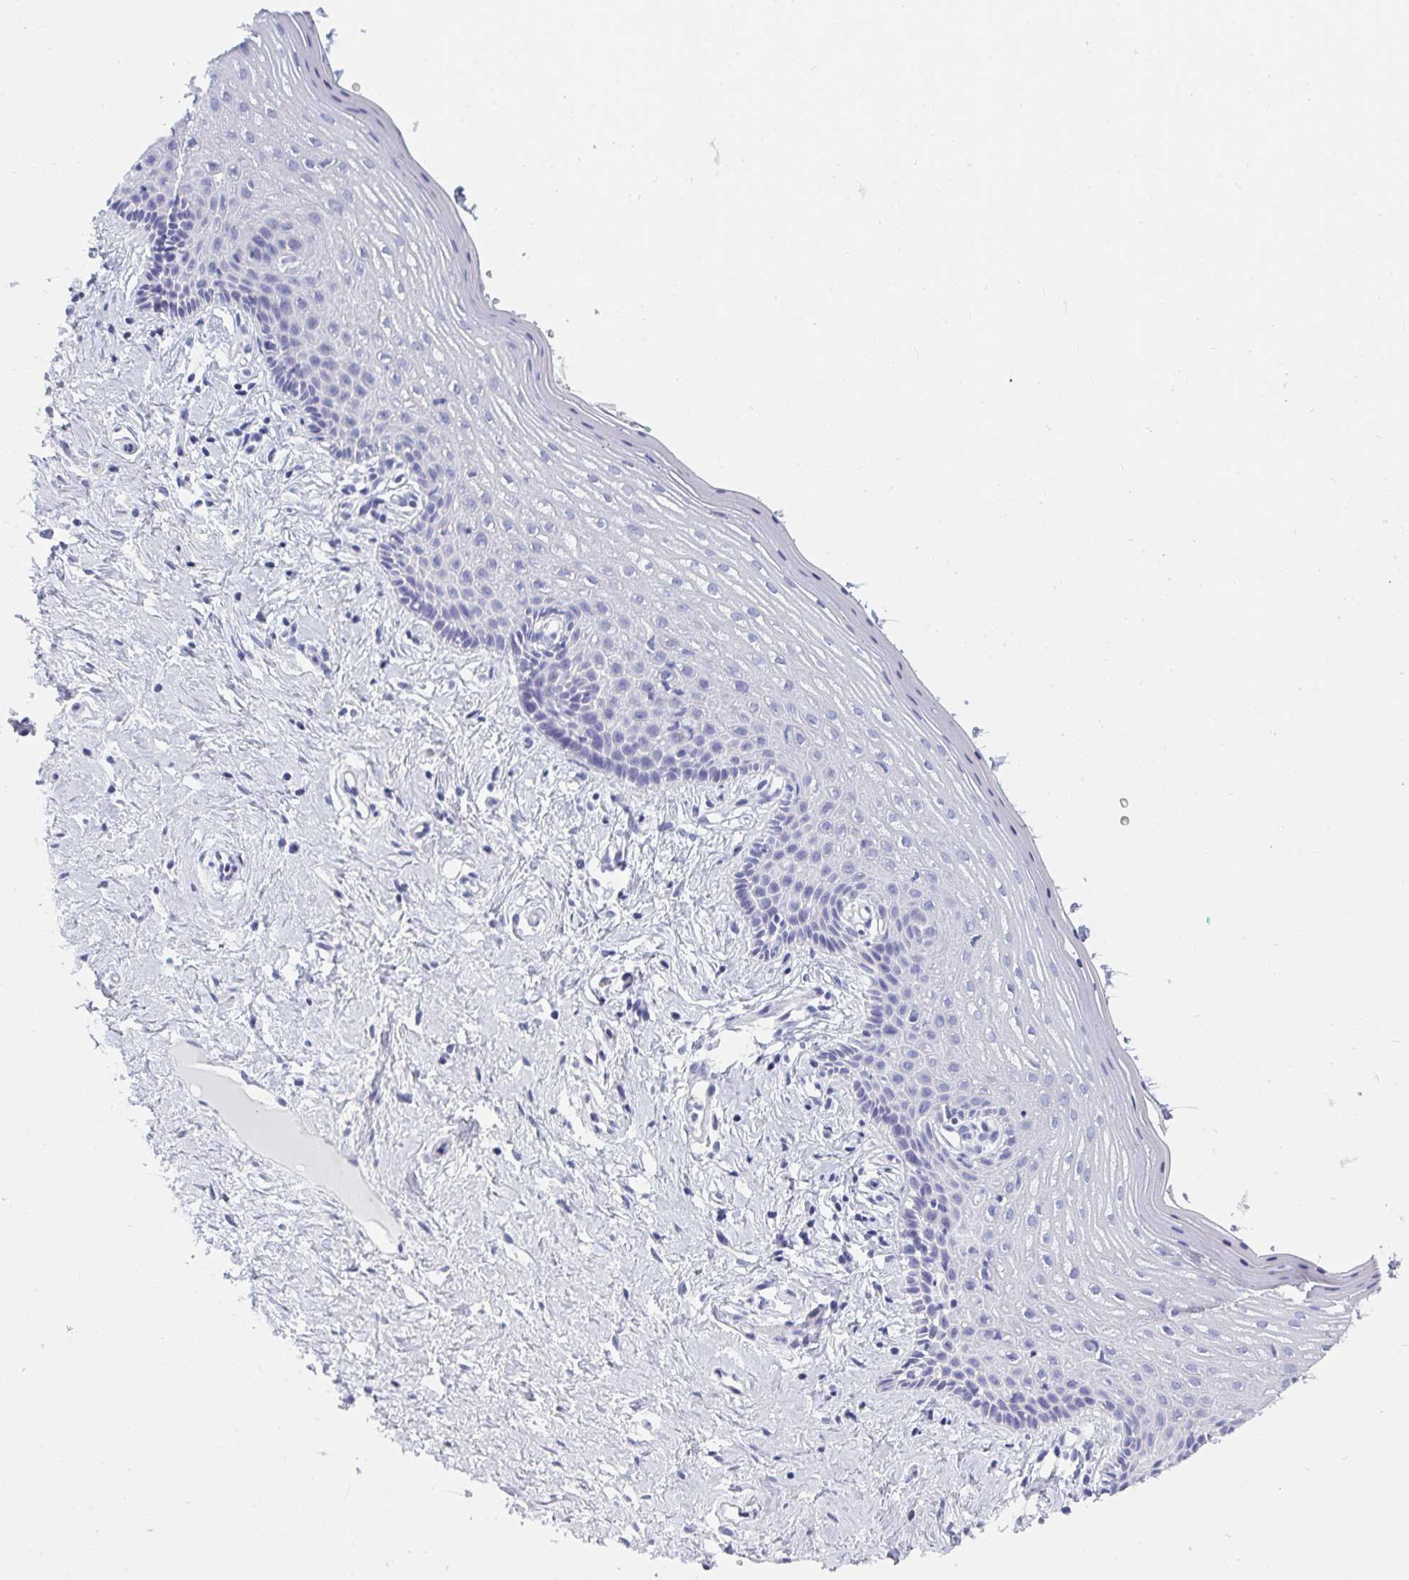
{"staining": {"intensity": "negative", "quantity": "none", "location": "none"}, "tissue": "vagina", "cell_type": "Squamous epithelial cells", "image_type": "normal", "snomed": [{"axis": "morphology", "description": "Normal tissue, NOS"}, {"axis": "topography", "description": "Vagina"}], "caption": "IHC micrograph of benign human vagina stained for a protein (brown), which demonstrates no positivity in squamous epithelial cells. (Immunohistochemistry (ihc), brightfield microscopy, high magnification).", "gene": "SHB", "patient": {"sex": "female", "age": 42}}